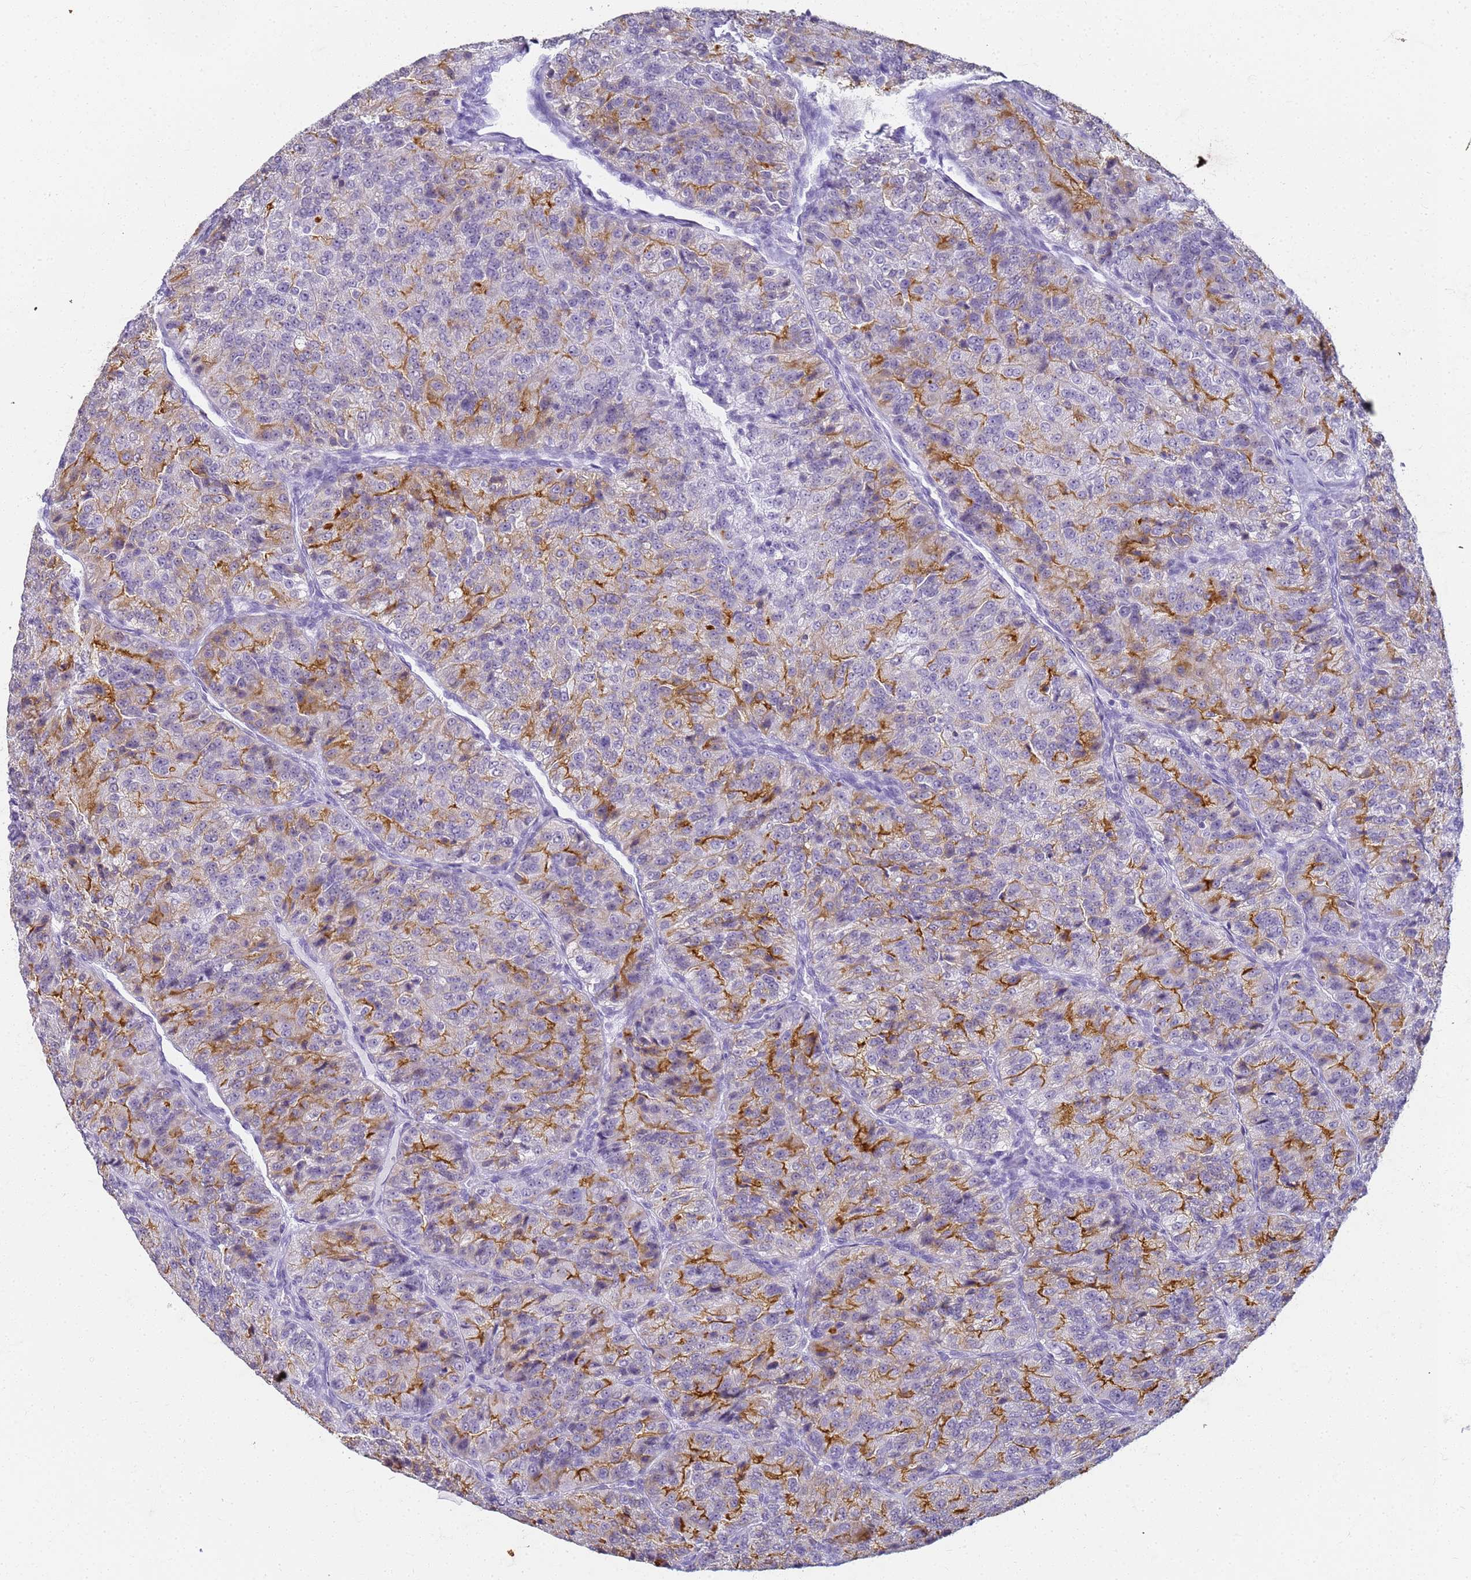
{"staining": {"intensity": "moderate", "quantity": "25%-75%", "location": "cytoplasmic/membranous"}, "tissue": "renal cancer", "cell_type": "Tumor cells", "image_type": "cancer", "snomed": [{"axis": "morphology", "description": "Adenocarcinoma, NOS"}, {"axis": "topography", "description": "Kidney"}], "caption": "An immunohistochemistry (IHC) micrograph of tumor tissue is shown. Protein staining in brown labels moderate cytoplasmic/membranous positivity in renal adenocarcinoma within tumor cells.", "gene": "SLC7A9", "patient": {"sex": "female", "age": 63}}